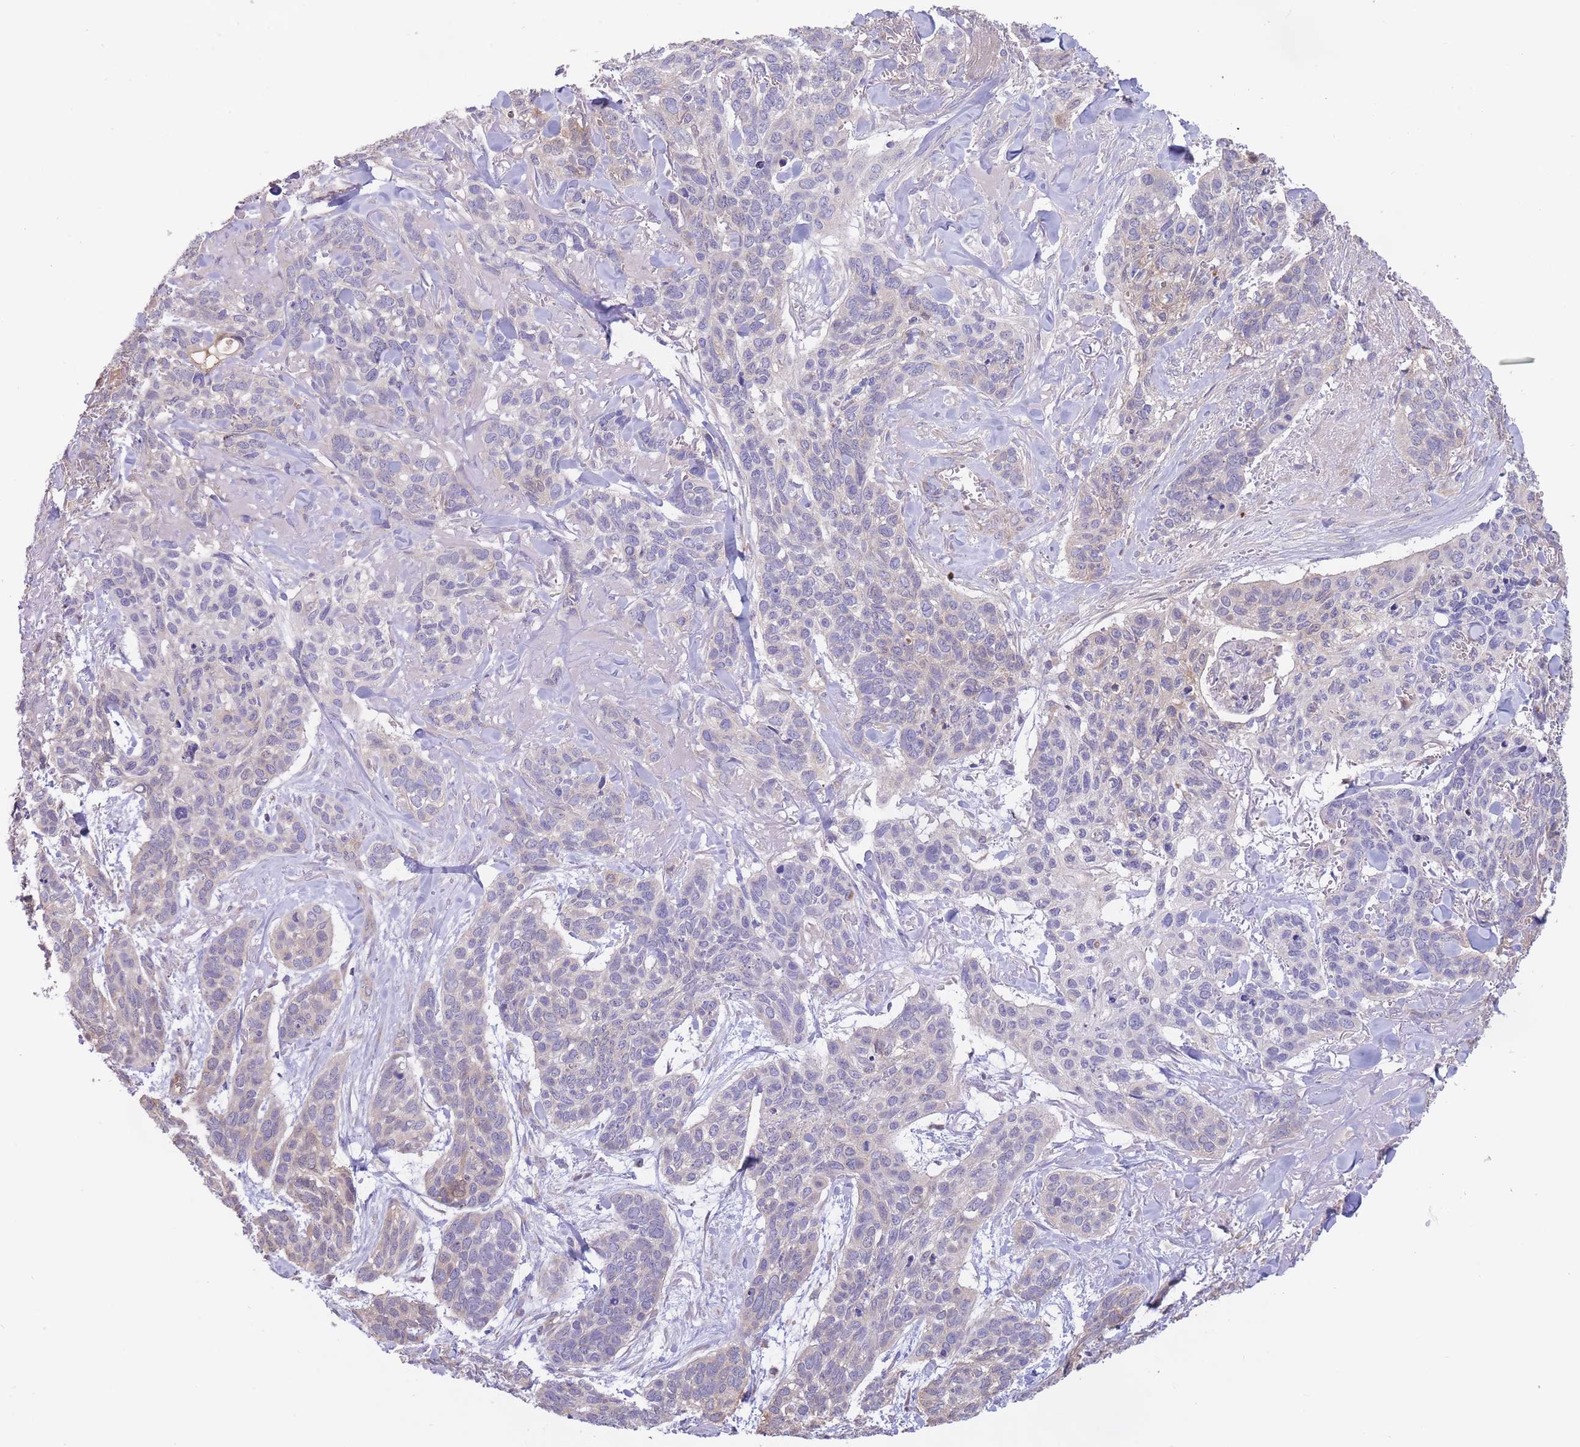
{"staining": {"intensity": "negative", "quantity": "none", "location": "none"}, "tissue": "skin cancer", "cell_type": "Tumor cells", "image_type": "cancer", "snomed": [{"axis": "morphology", "description": "Basal cell carcinoma"}, {"axis": "topography", "description": "Skin"}], "caption": "Skin basal cell carcinoma was stained to show a protein in brown. There is no significant staining in tumor cells.", "gene": "ALS2CL", "patient": {"sex": "male", "age": 86}}